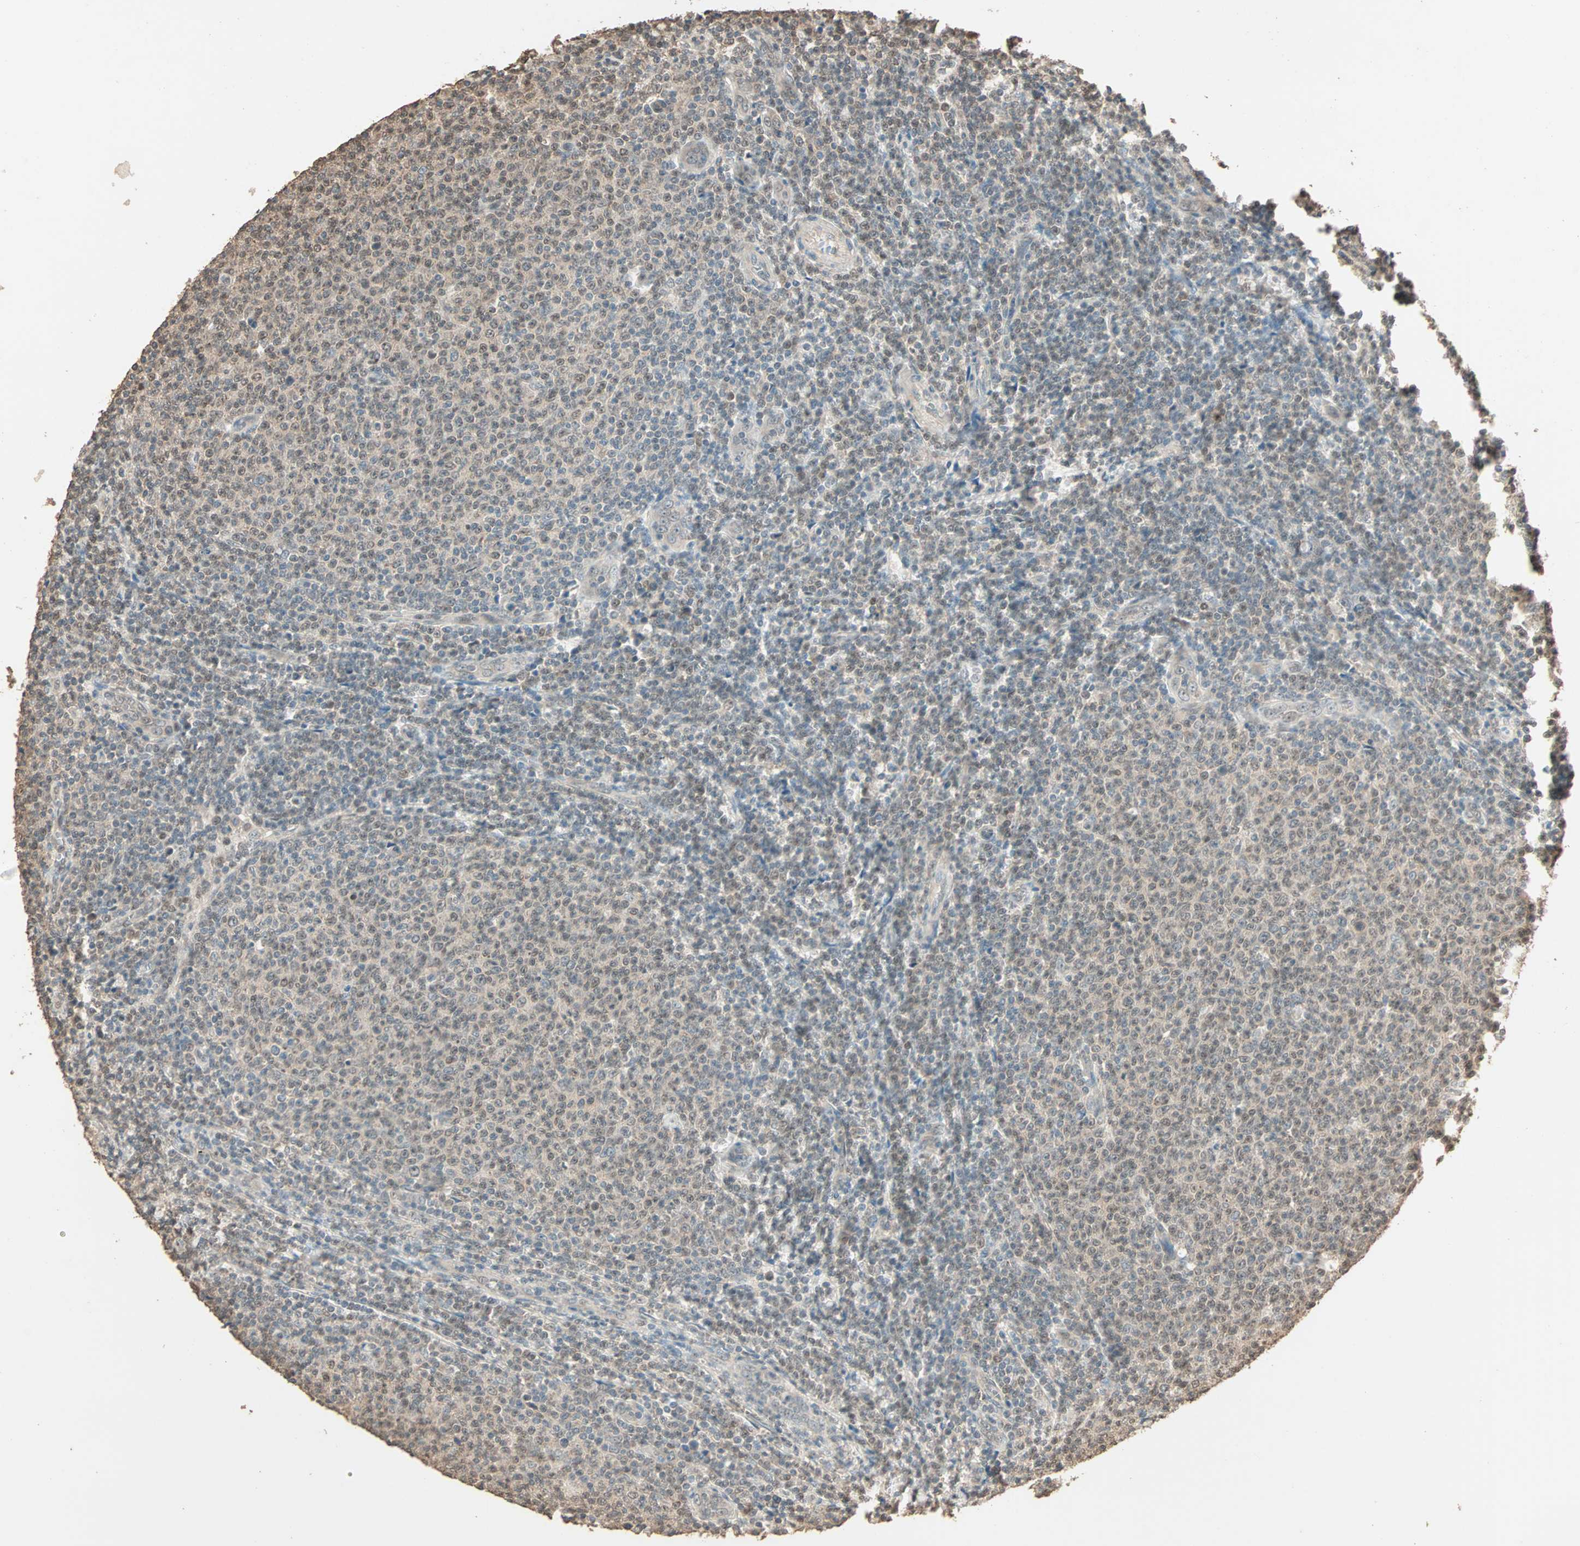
{"staining": {"intensity": "weak", "quantity": "25%-75%", "location": "cytoplasmic/membranous,nuclear"}, "tissue": "lymphoma", "cell_type": "Tumor cells", "image_type": "cancer", "snomed": [{"axis": "morphology", "description": "Malignant lymphoma, non-Hodgkin's type, Low grade"}, {"axis": "topography", "description": "Lymph node"}], "caption": "Lymphoma stained with DAB immunohistochemistry (IHC) displays low levels of weak cytoplasmic/membranous and nuclear staining in approximately 25%-75% of tumor cells.", "gene": "ZBTB33", "patient": {"sex": "male", "age": 66}}